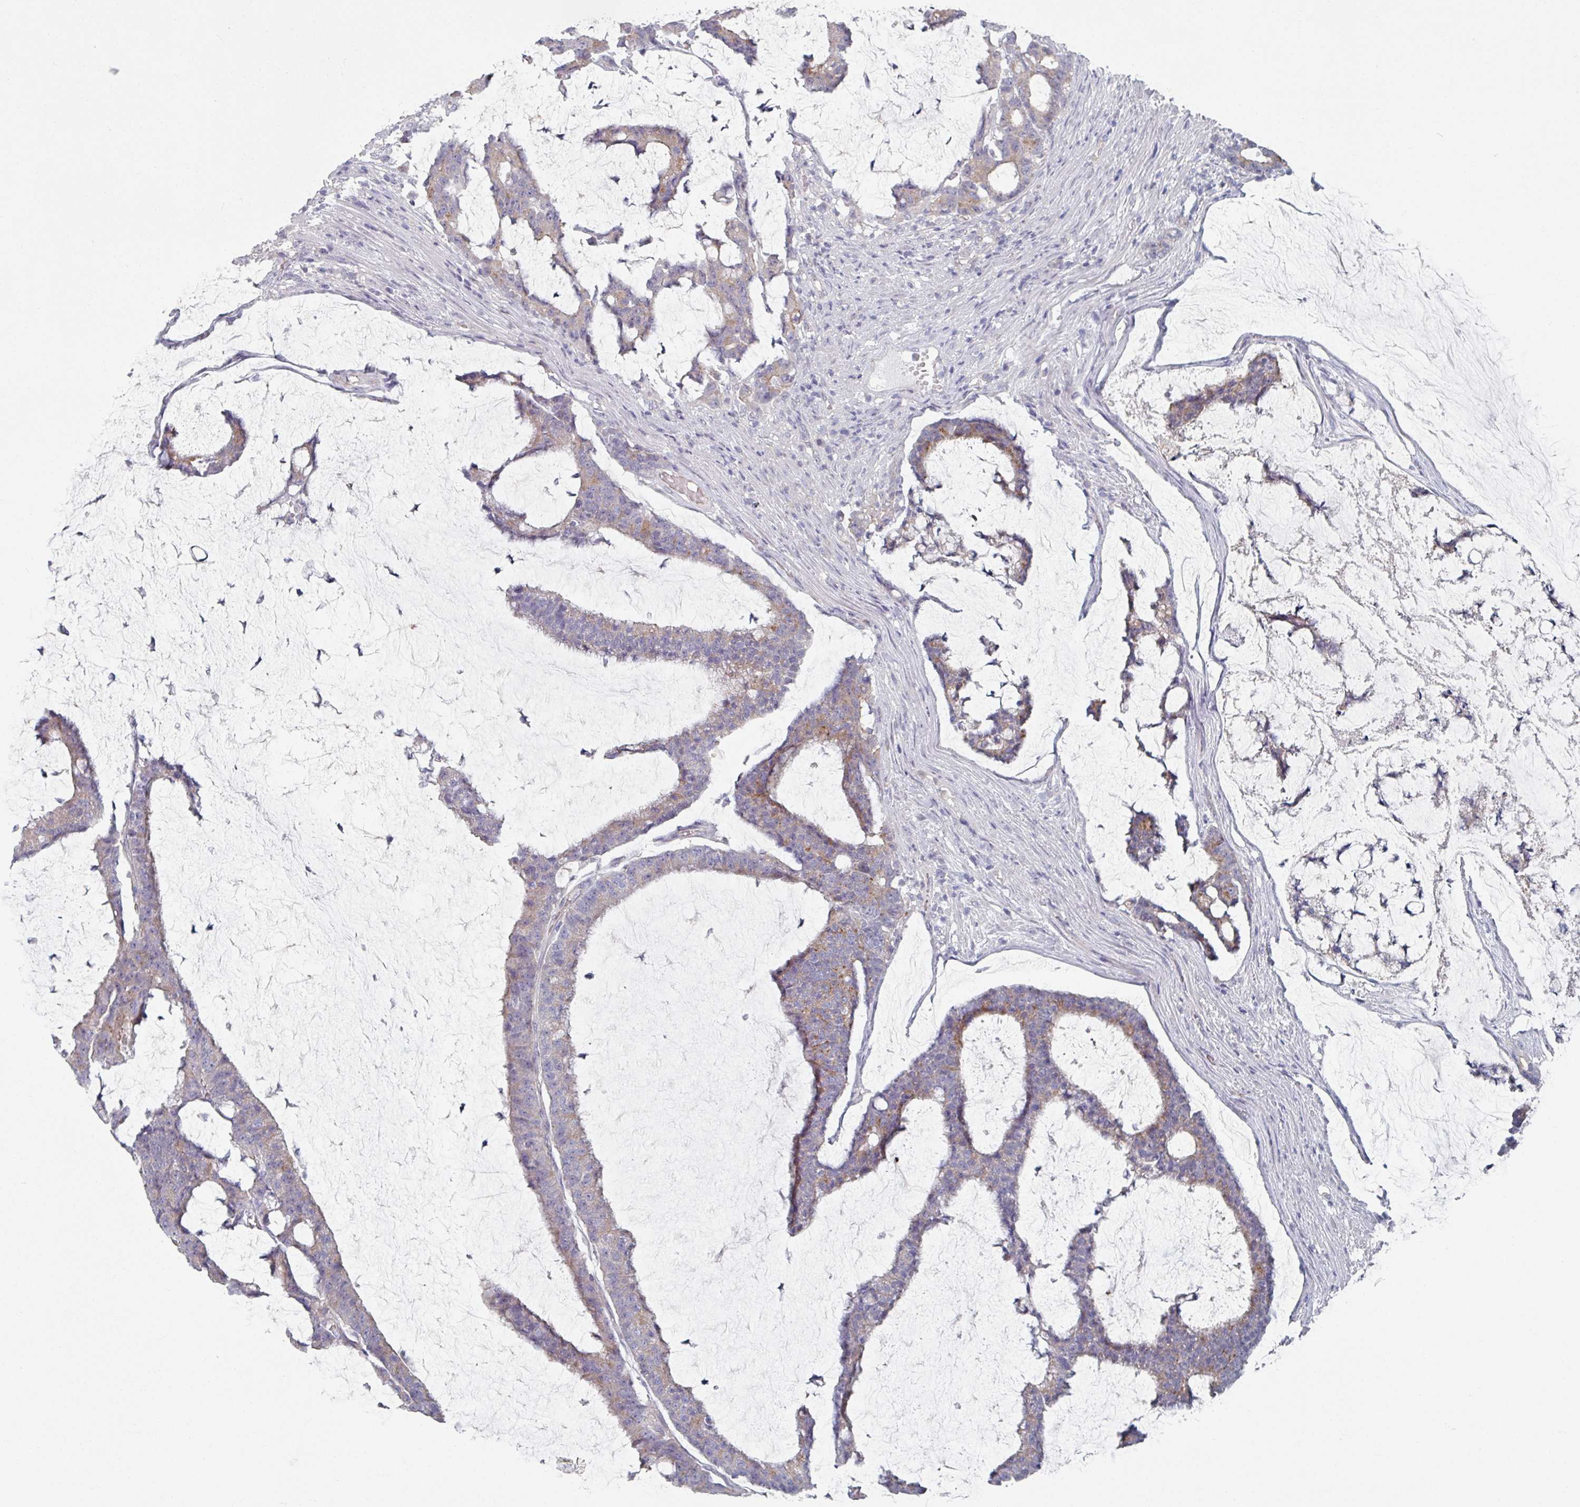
{"staining": {"intensity": "weak", "quantity": "25%-75%", "location": "cytoplasmic/membranous"}, "tissue": "colorectal cancer", "cell_type": "Tumor cells", "image_type": "cancer", "snomed": [{"axis": "morphology", "description": "Adenocarcinoma, NOS"}, {"axis": "topography", "description": "Colon"}], "caption": "Immunohistochemistry (IHC) staining of adenocarcinoma (colorectal), which displays low levels of weak cytoplasmic/membranous staining in approximately 25%-75% of tumor cells indicating weak cytoplasmic/membranous protein staining. The staining was performed using DAB (3,3'-diaminobenzidine) (brown) for protein detection and nuclei were counterstained in hematoxylin (blue).", "gene": "EFL1", "patient": {"sex": "female", "age": 84}}